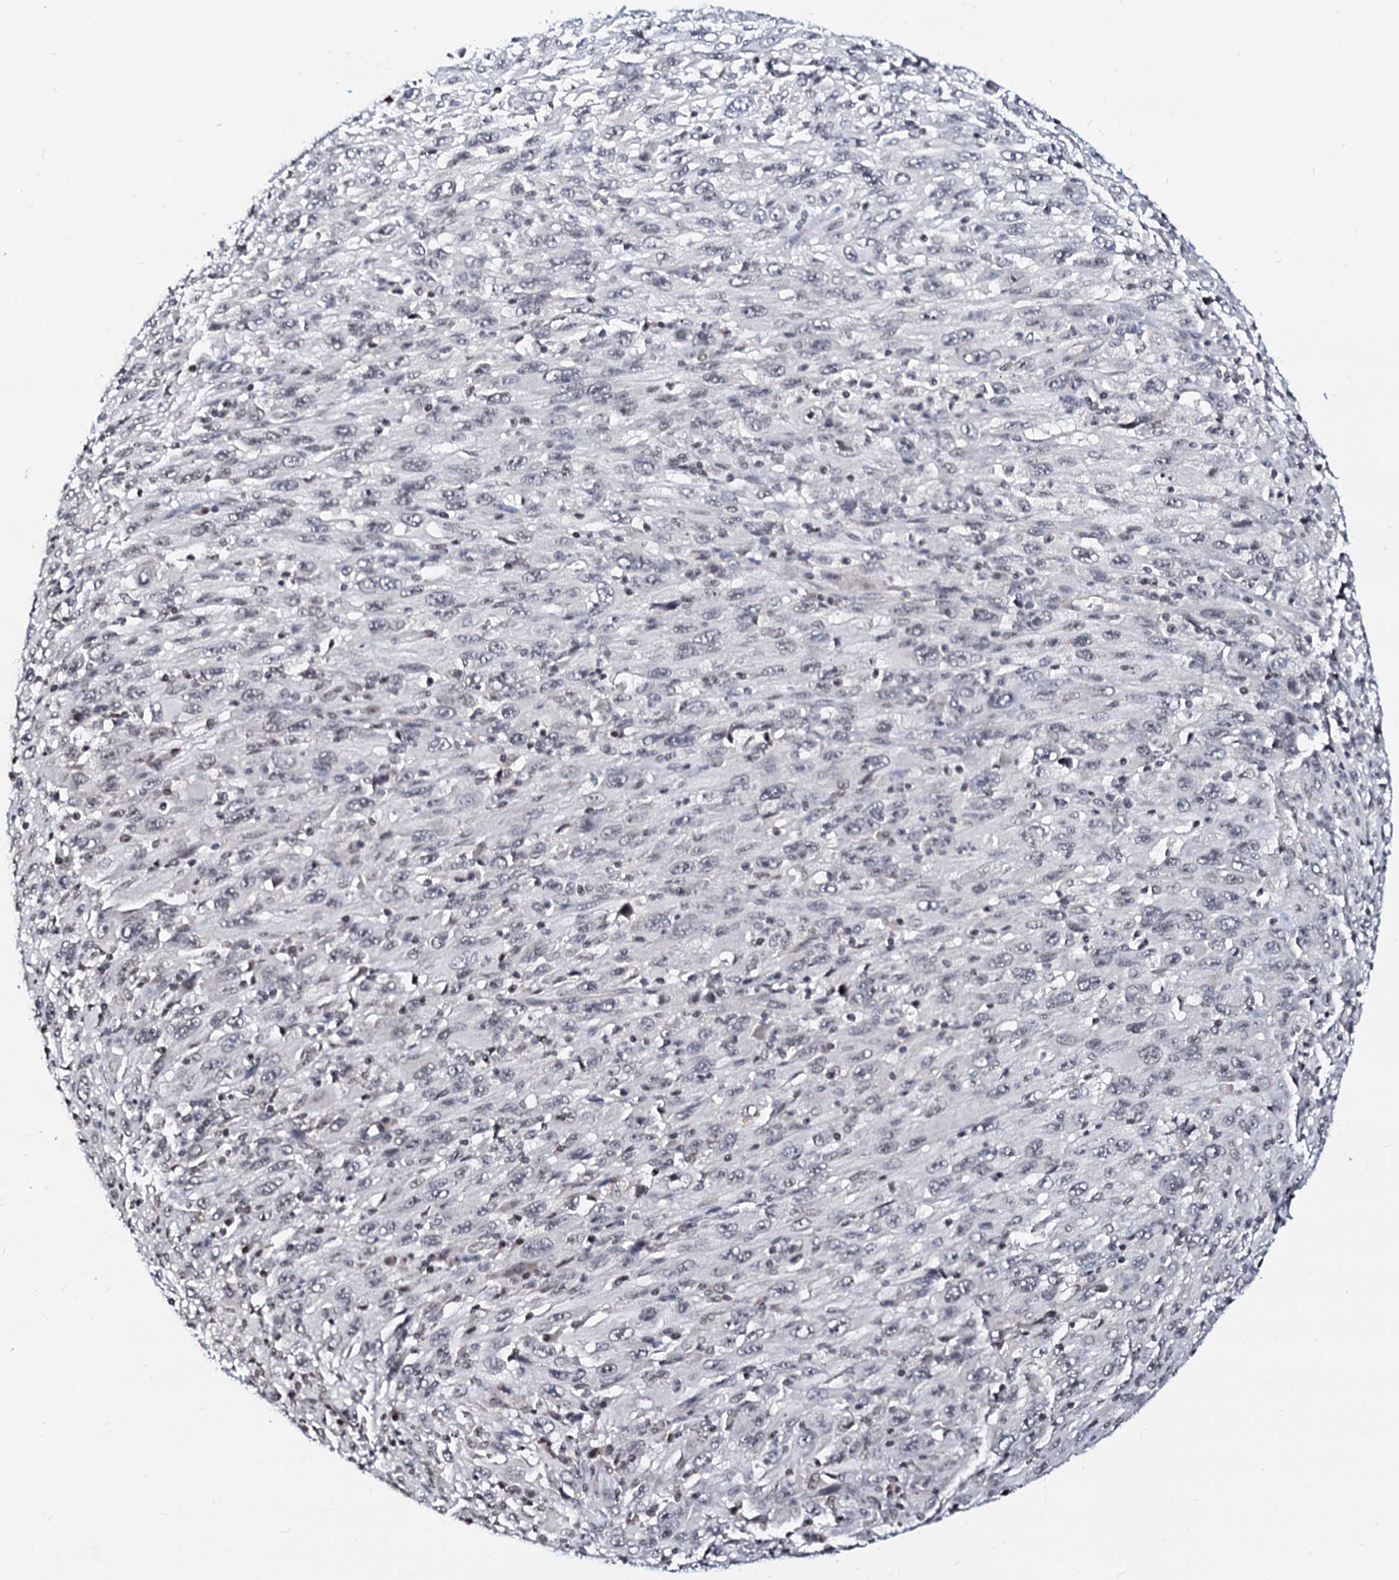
{"staining": {"intensity": "negative", "quantity": "none", "location": "none"}, "tissue": "melanoma", "cell_type": "Tumor cells", "image_type": "cancer", "snomed": [{"axis": "morphology", "description": "Malignant melanoma, Metastatic site"}, {"axis": "topography", "description": "Skin"}], "caption": "A high-resolution photomicrograph shows IHC staining of malignant melanoma (metastatic site), which reveals no significant positivity in tumor cells. (DAB (3,3'-diaminobenzidine) immunohistochemistry with hematoxylin counter stain).", "gene": "LSM11", "patient": {"sex": "female", "age": 56}}